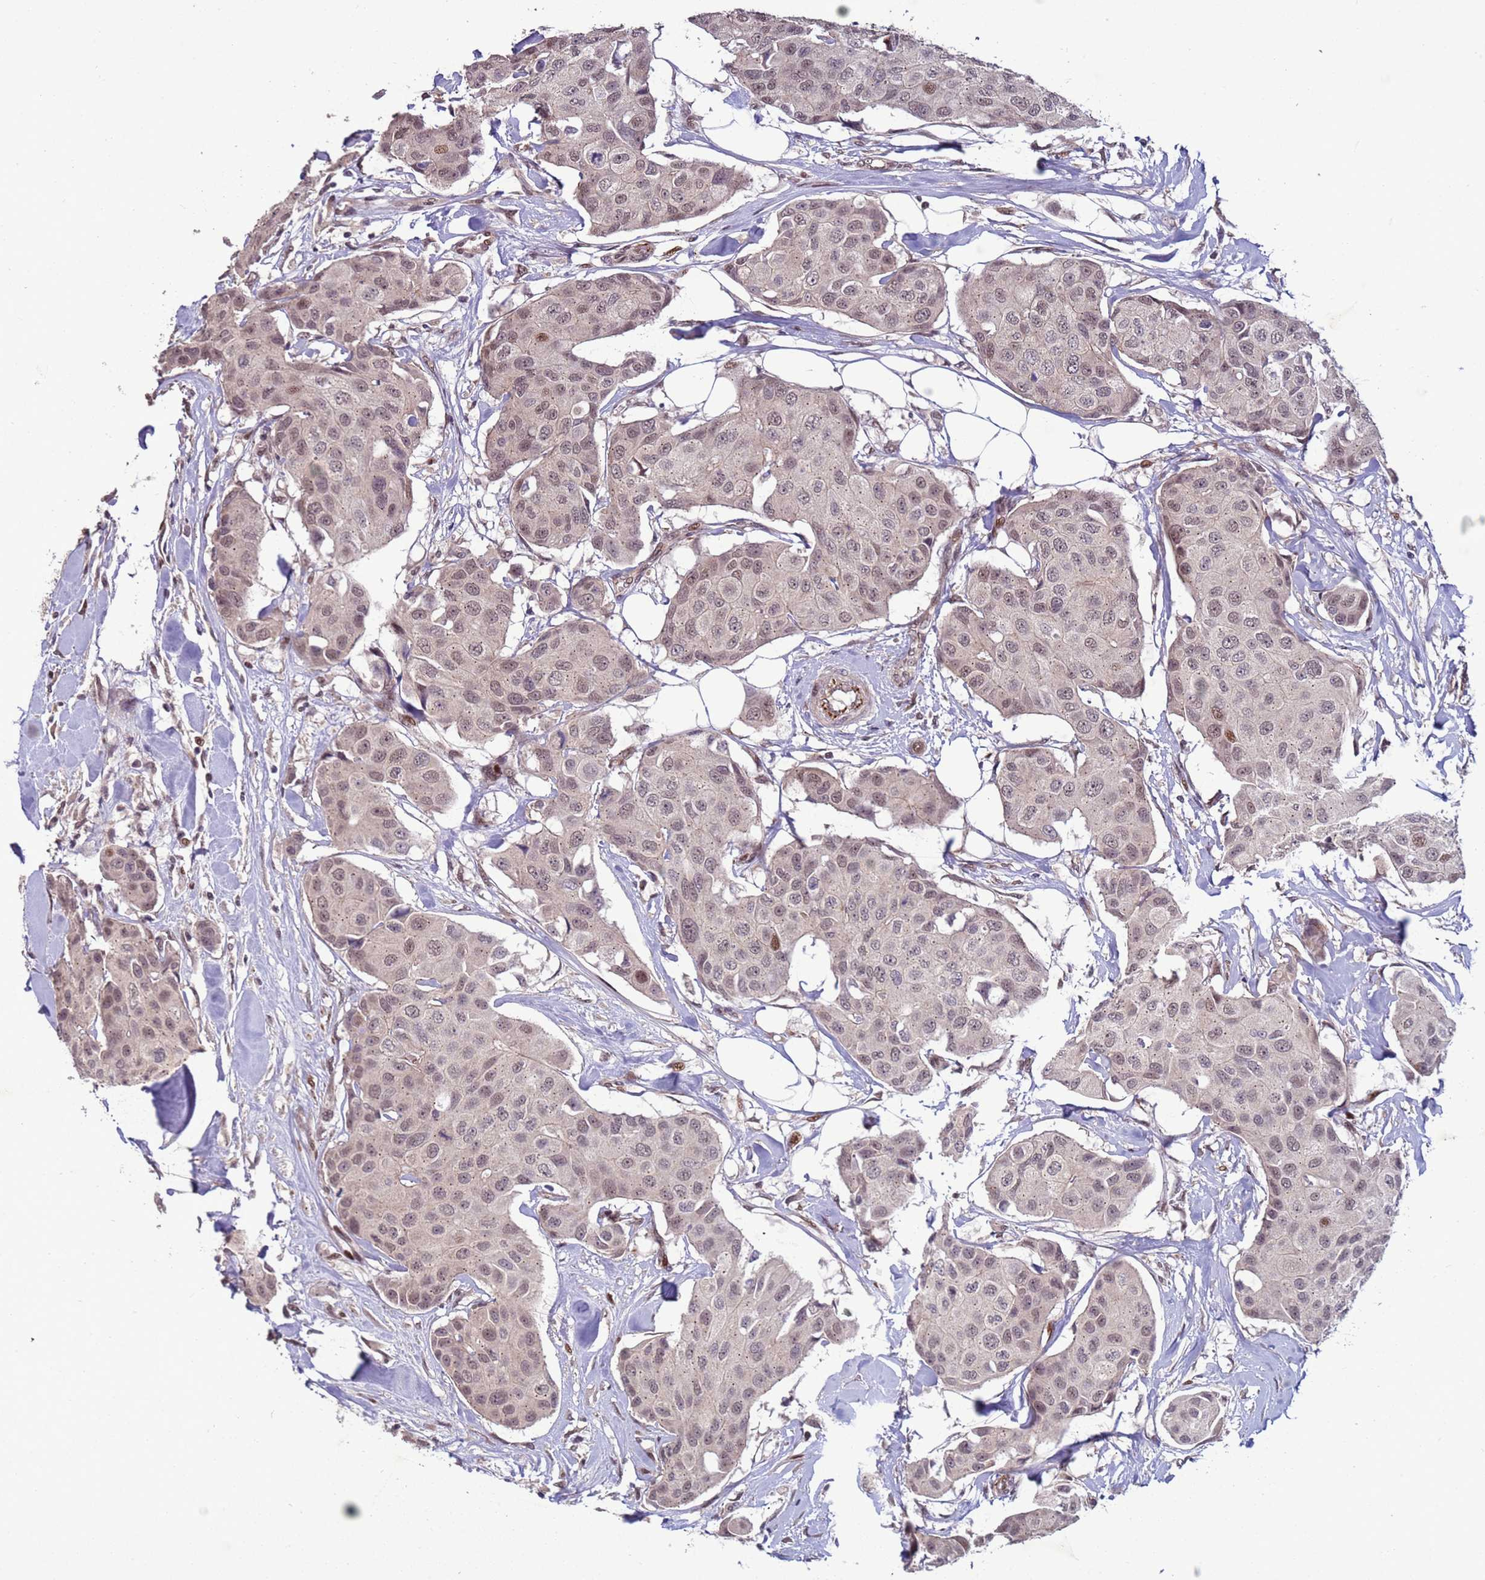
{"staining": {"intensity": "weak", "quantity": "25%-75%", "location": "nuclear"}, "tissue": "breast cancer", "cell_type": "Tumor cells", "image_type": "cancer", "snomed": [{"axis": "morphology", "description": "Duct carcinoma"}, {"axis": "topography", "description": "Breast"}, {"axis": "topography", "description": "Lymph node"}], "caption": "Immunohistochemical staining of human breast cancer displays low levels of weak nuclear staining in about 25%-75% of tumor cells.", "gene": "SHC3", "patient": {"sex": "female", "age": 80}}